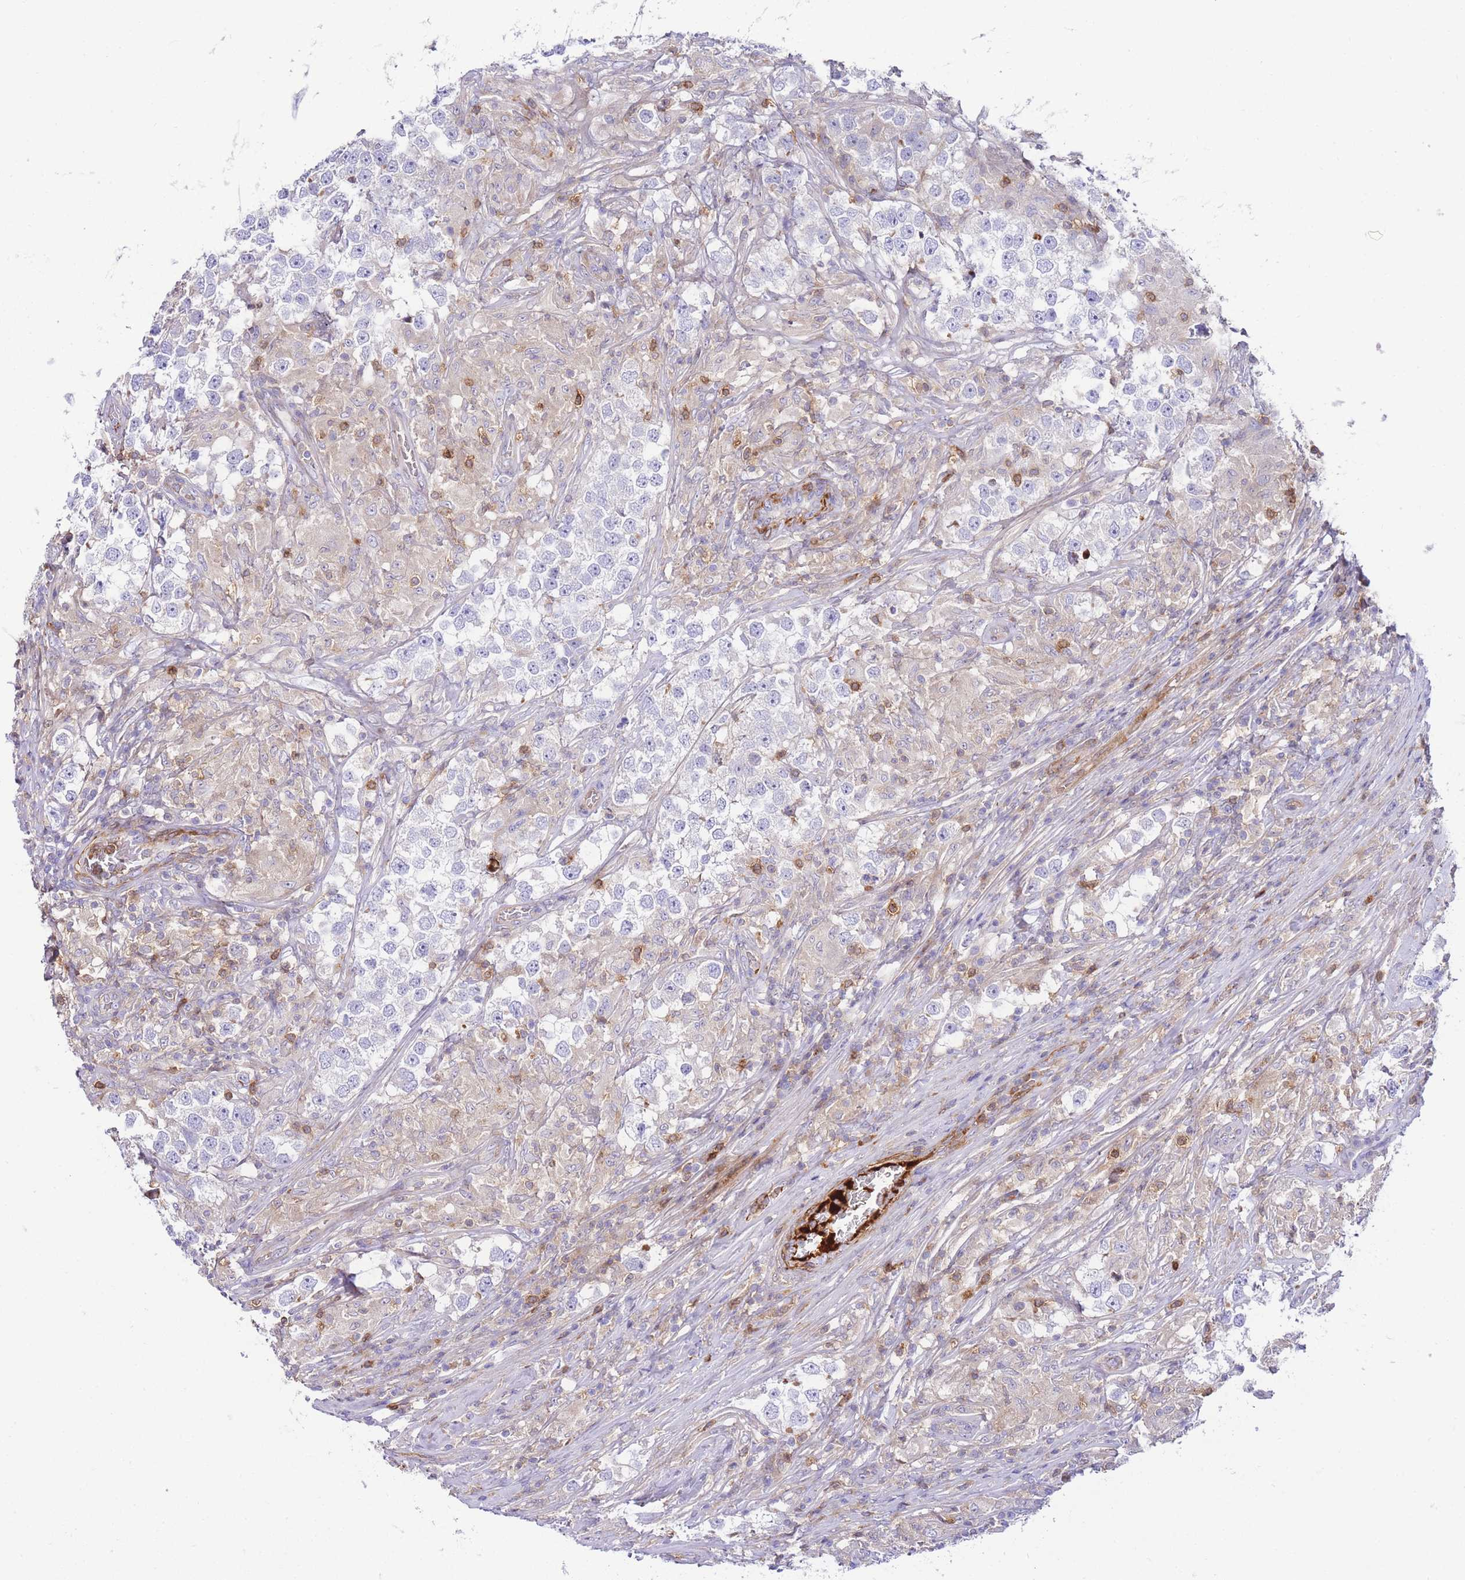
{"staining": {"intensity": "negative", "quantity": "none", "location": "none"}, "tissue": "testis cancer", "cell_type": "Tumor cells", "image_type": "cancer", "snomed": [{"axis": "morphology", "description": "Seminoma, NOS"}, {"axis": "topography", "description": "Testis"}], "caption": "A high-resolution image shows immunohistochemistry staining of seminoma (testis), which reveals no significant expression in tumor cells. (Brightfield microscopy of DAB (3,3'-diaminobenzidine) IHC at high magnification).", "gene": "FBN3", "patient": {"sex": "male", "age": 46}}